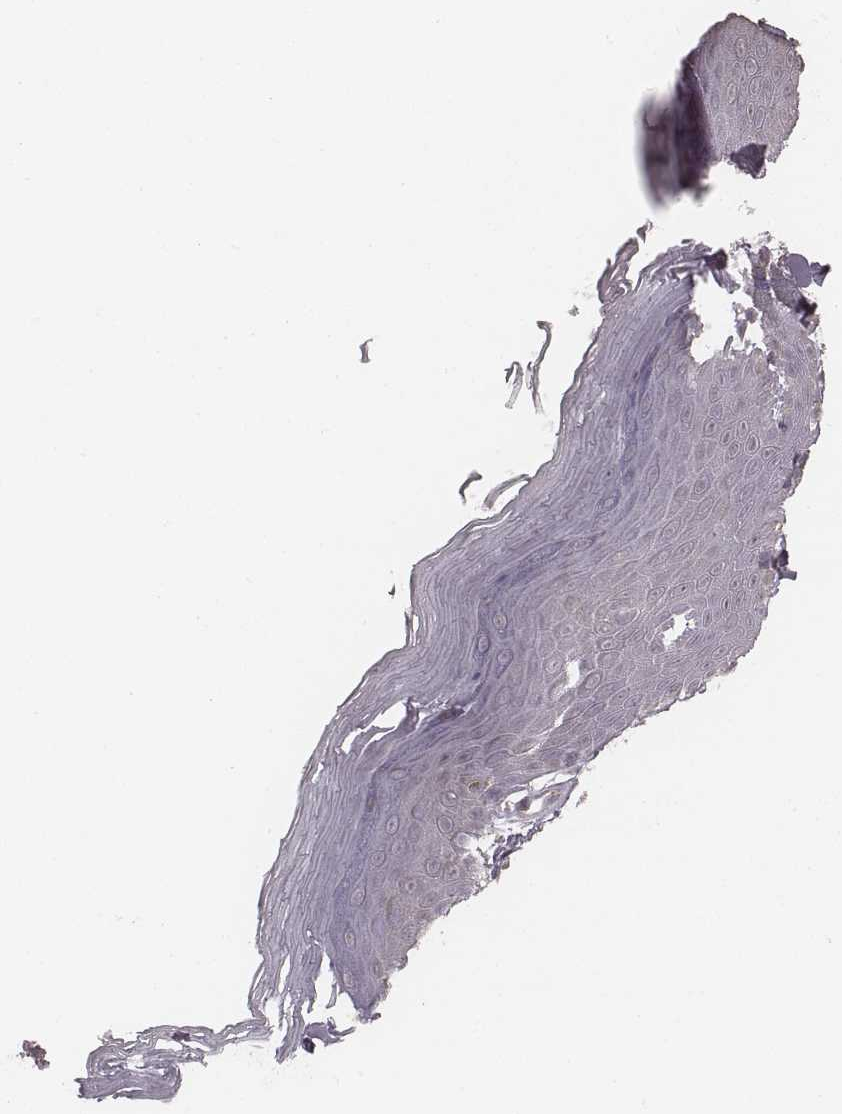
{"staining": {"intensity": "negative", "quantity": "none", "location": "none"}, "tissue": "skin", "cell_type": "Epidermal cells", "image_type": "normal", "snomed": [{"axis": "morphology", "description": "Normal tissue, NOS"}, {"axis": "topography", "description": "Anal"}], "caption": "The immunohistochemistry image has no significant positivity in epidermal cells of skin. The staining was performed using DAB to visualize the protein expression in brown, while the nuclei were stained in blue with hematoxylin (Magnification: 20x).", "gene": "SLC7A4", "patient": {"sex": "male", "age": 53}}